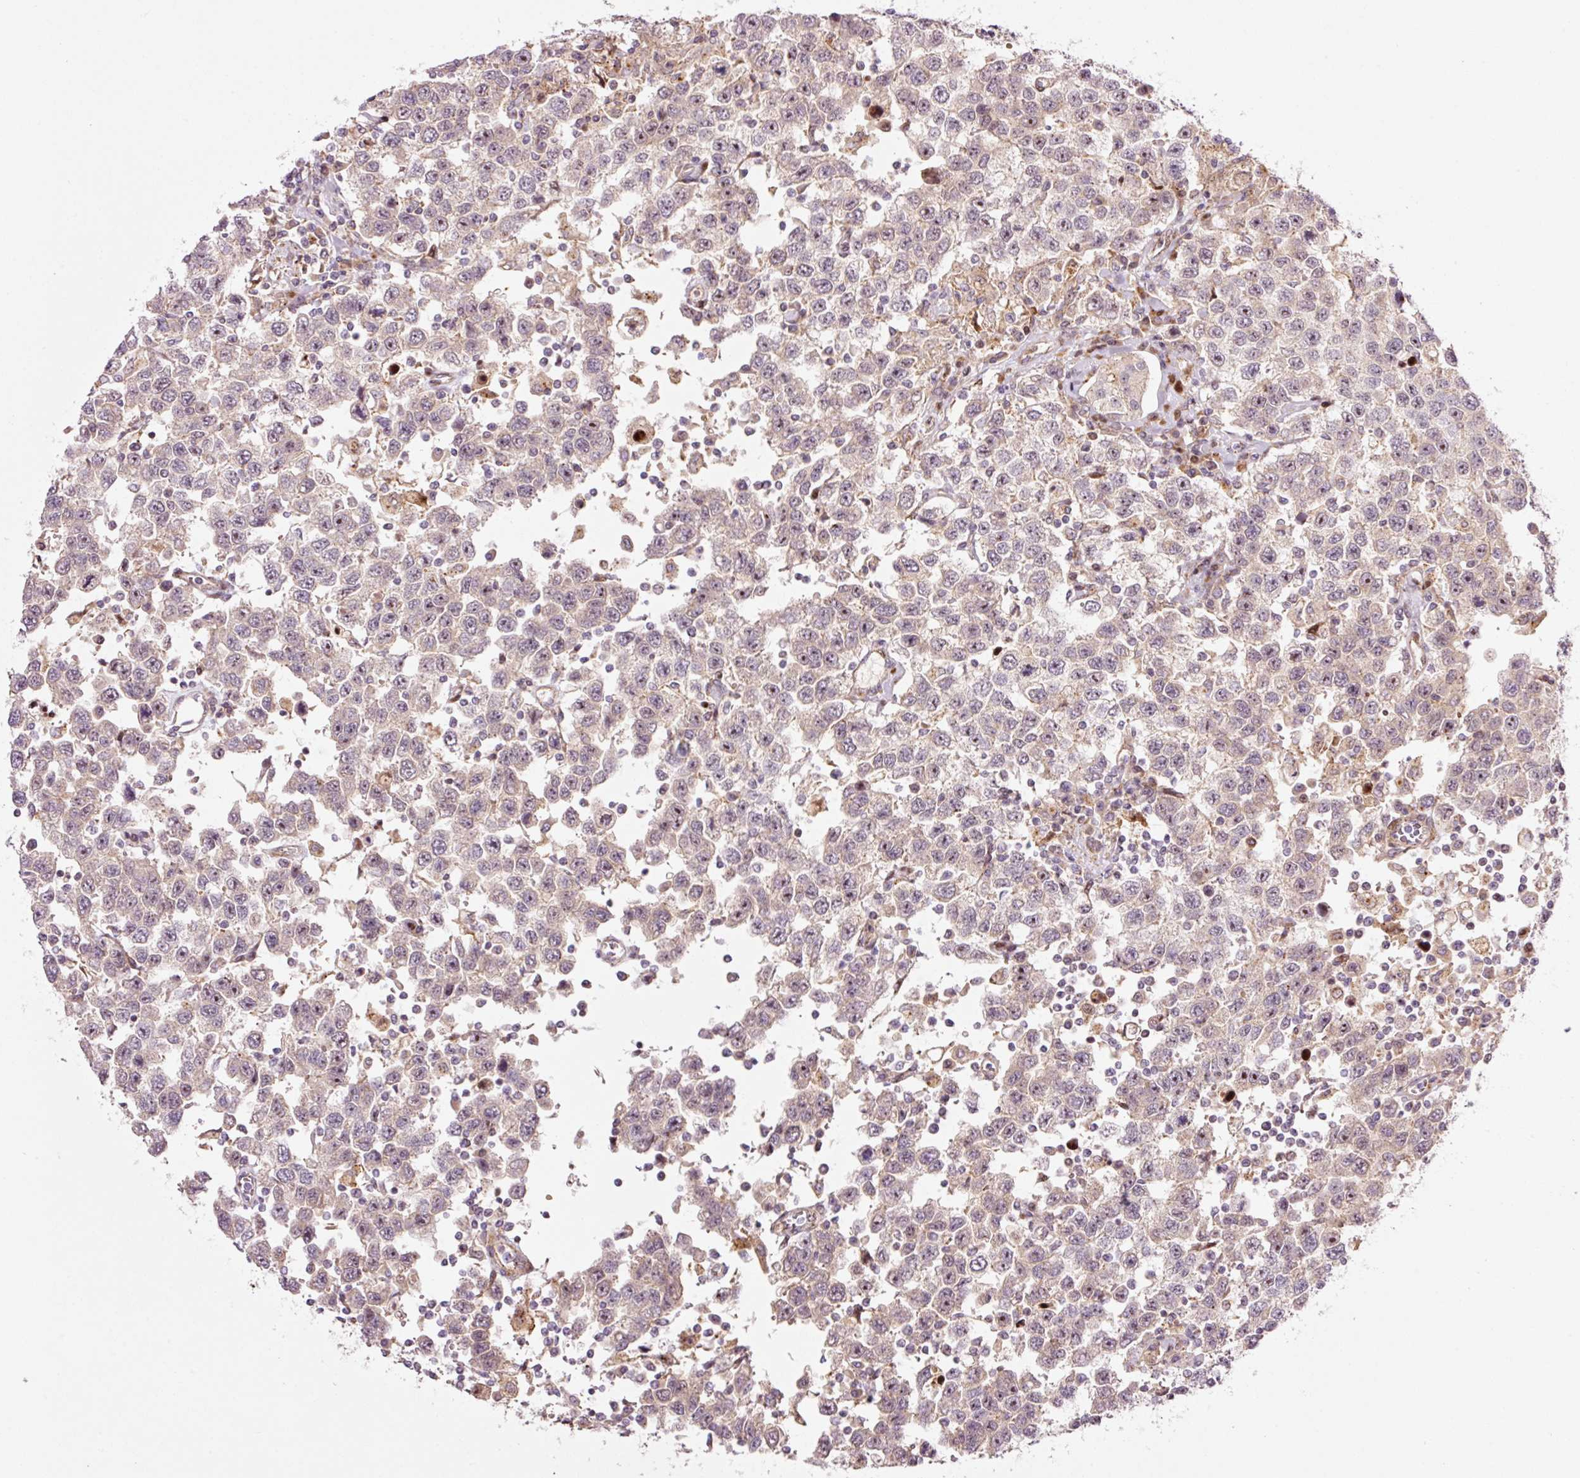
{"staining": {"intensity": "weak", "quantity": "<25%", "location": "nuclear"}, "tissue": "testis cancer", "cell_type": "Tumor cells", "image_type": "cancer", "snomed": [{"axis": "morphology", "description": "Seminoma, NOS"}, {"axis": "topography", "description": "Testis"}], "caption": "The histopathology image demonstrates no significant positivity in tumor cells of testis cancer.", "gene": "ANKRD20A1", "patient": {"sex": "male", "age": 41}}